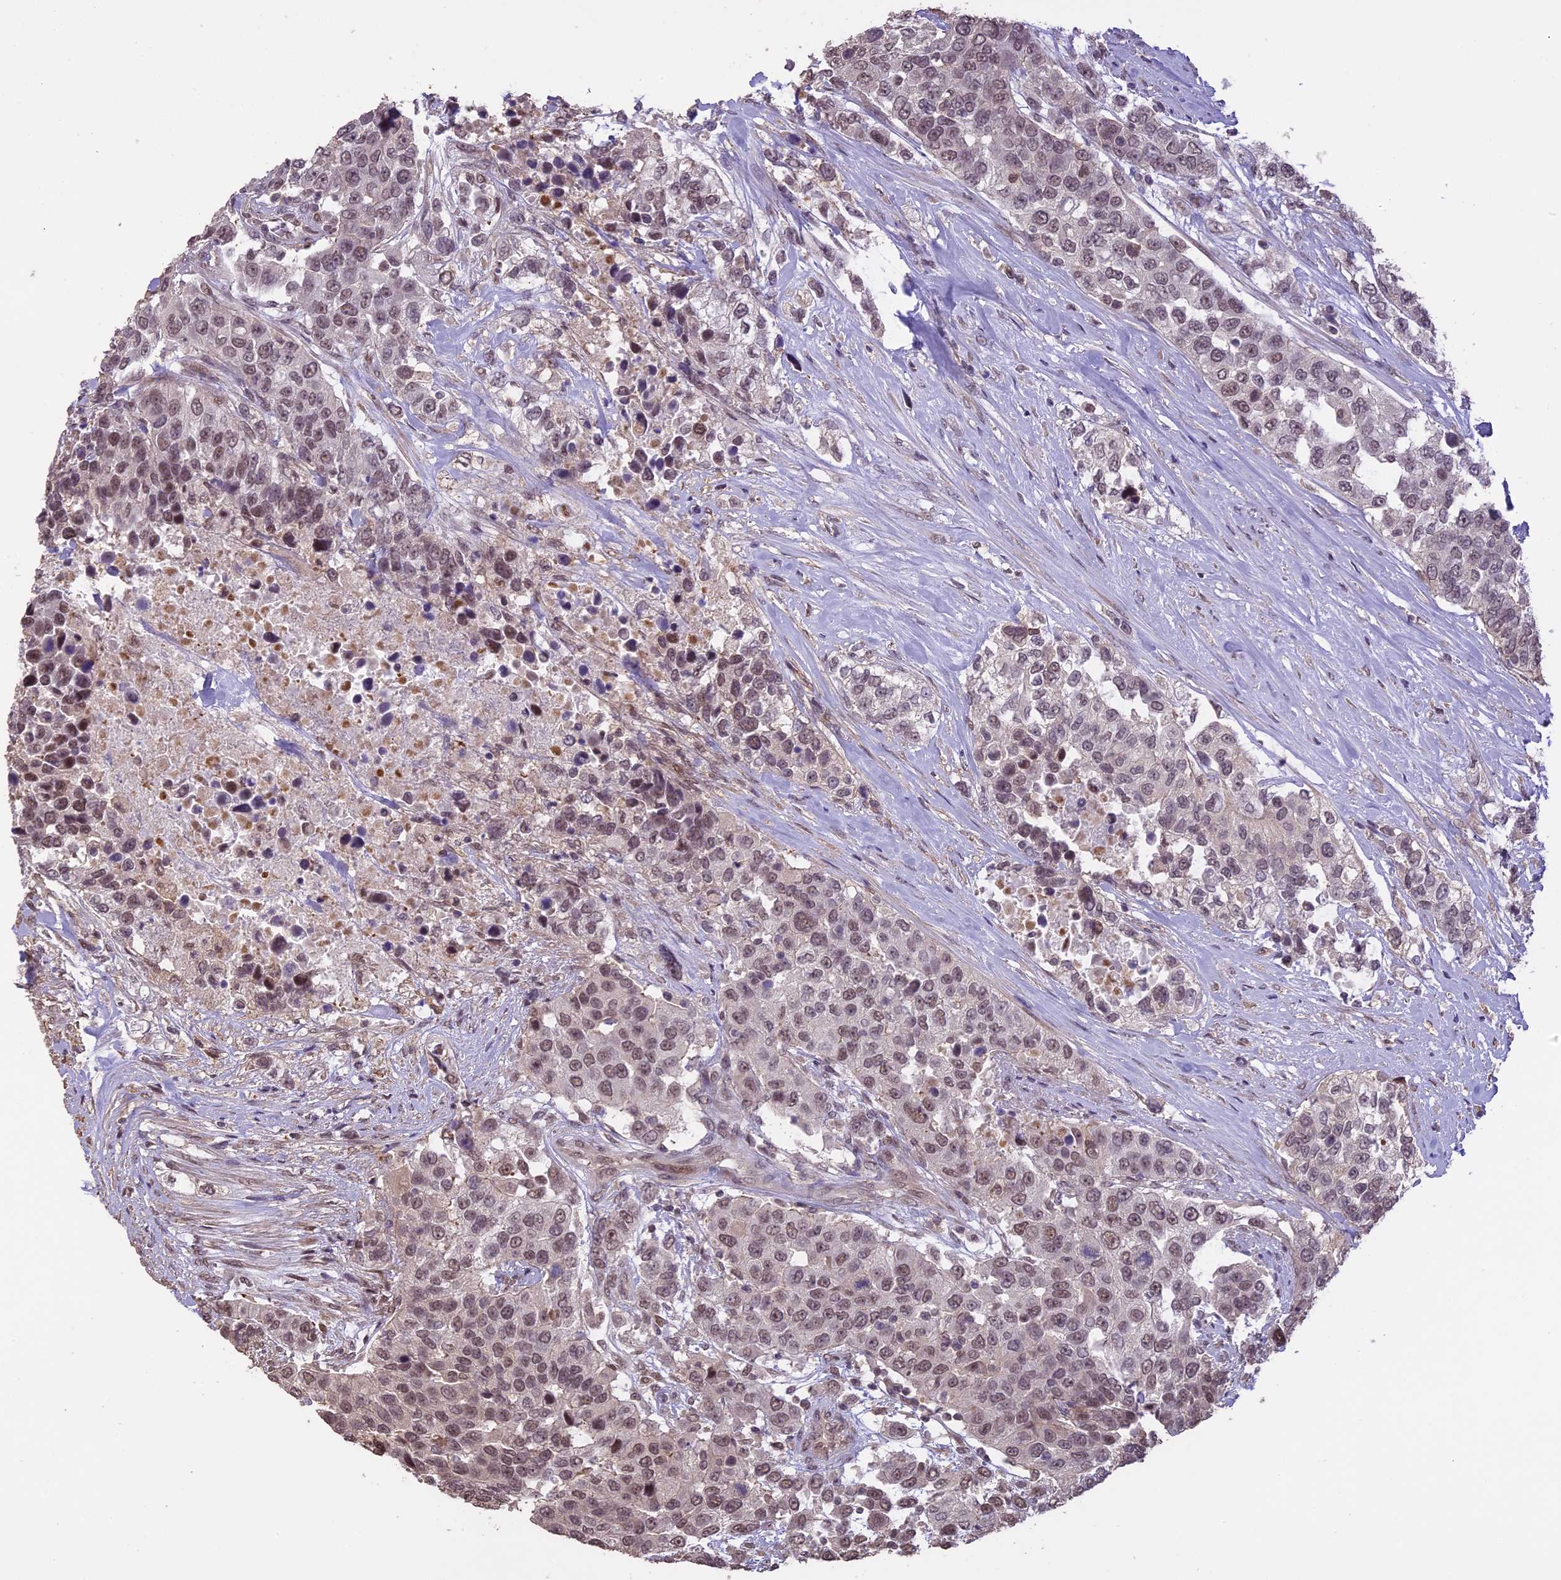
{"staining": {"intensity": "moderate", "quantity": ">75%", "location": "nuclear"}, "tissue": "urothelial cancer", "cell_type": "Tumor cells", "image_type": "cancer", "snomed": [{"axis": "morphology", "description": "Urothelial carcinoma, High grade"}, {"axis": "topography", "description": "Urinary bladder"}], "caption": "Approximately >75% of tumor cells in human urothelial carcinoma (high-grade) reveal moderate nuclear protein staining as visualized by brown immunohistochemical staining.", "gene": "TIGD7", "patient": {"sex": "female", "age": 80}}